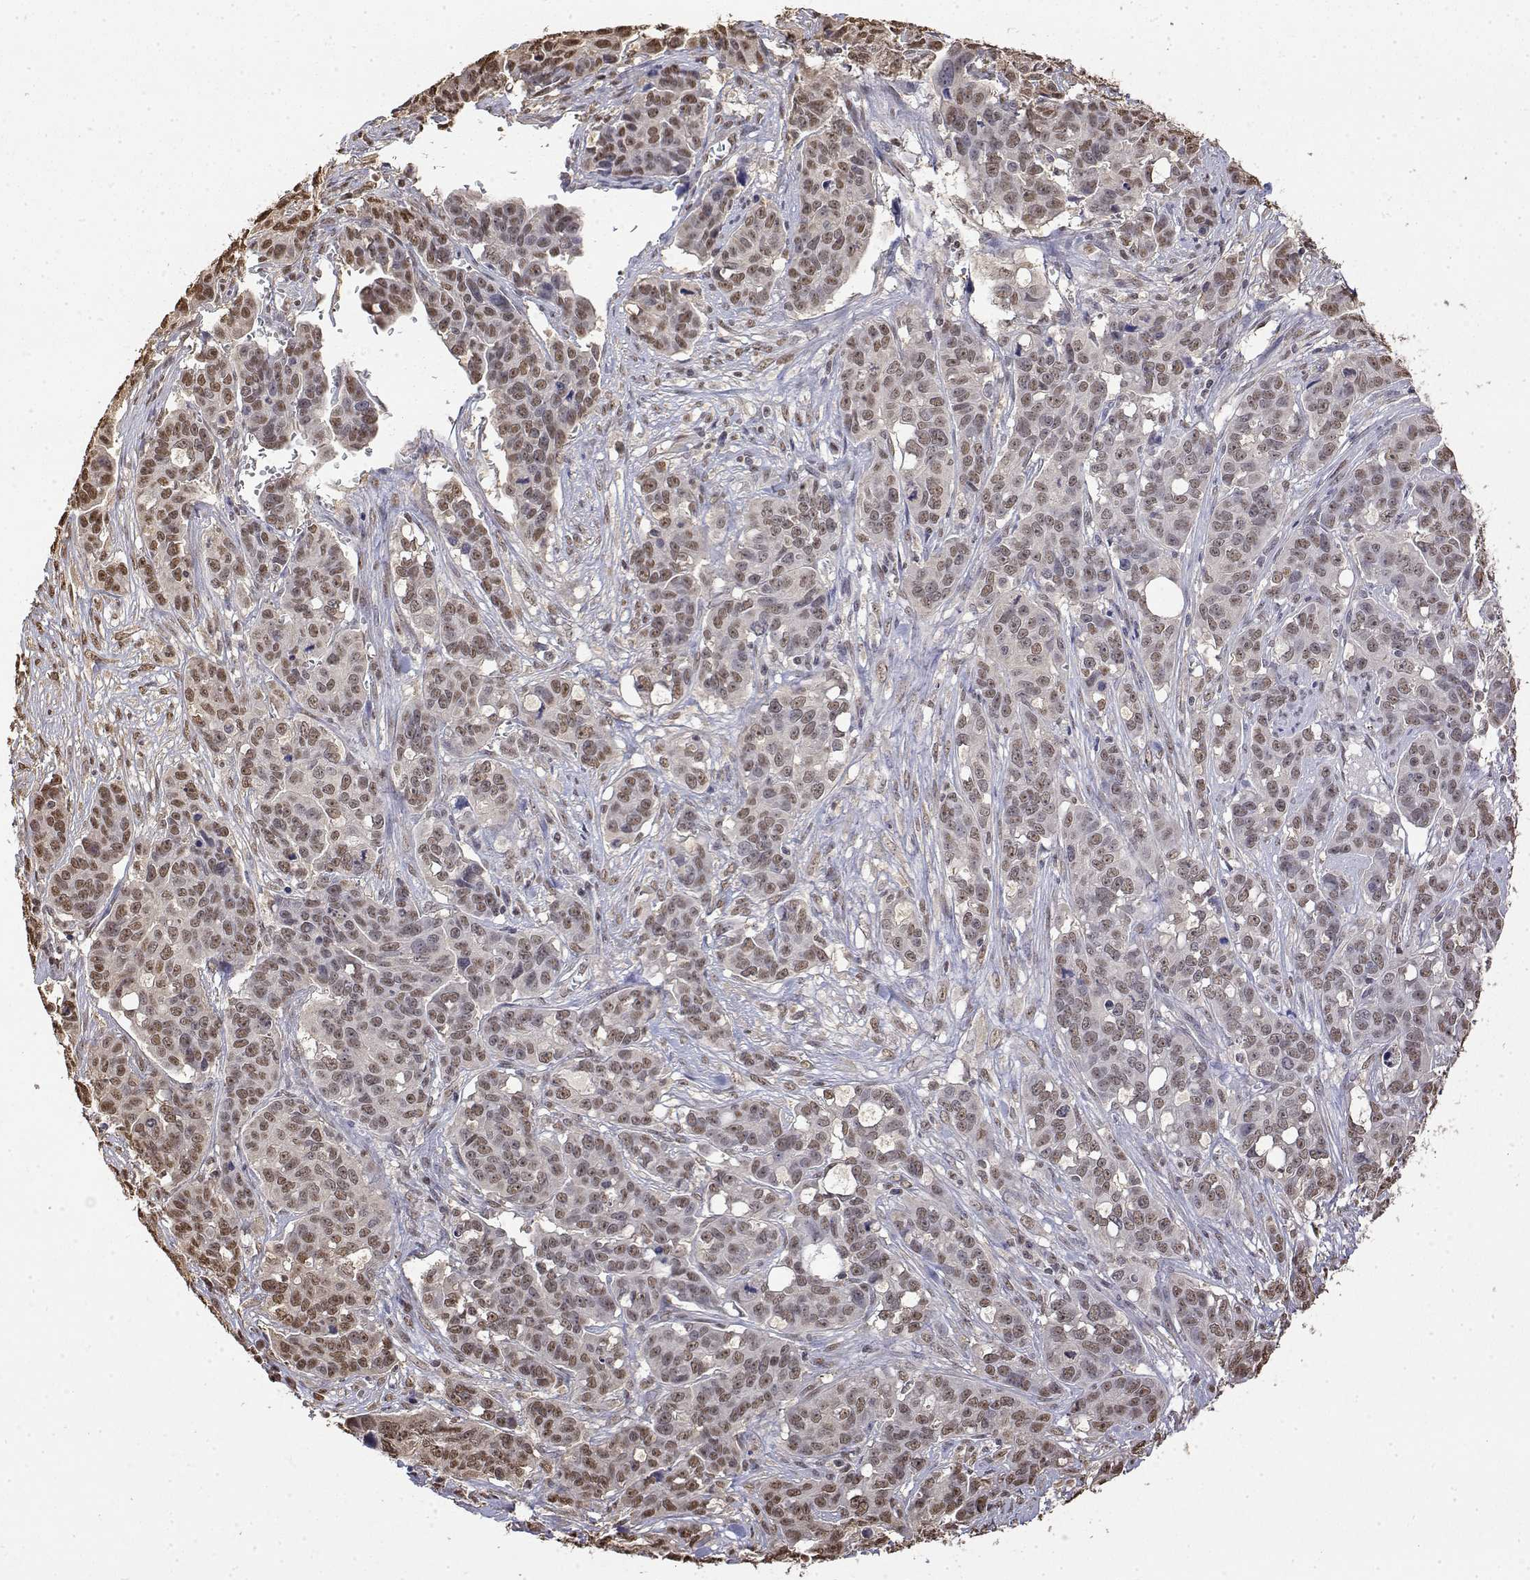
{"staining": {"intensity": "weak", "quantity": ">75%", "location": "nuclear"}, "tissue": "ovarian cancer", "cell_type": "Tumor cells", "image_type": "cancer", "snomed": [{"axis": "morphology", "description": "Carcinoma, endometroid"}, {"axis": "topography", "description": "Ovary"}], "caption": "Tumor cells display low levels of weak nuclear staining in about >75% of cells in human ovarian cancer (endometroid carcinoma).", "gene": "TPI1", "patient": {"sex": "female", "age": 78}}